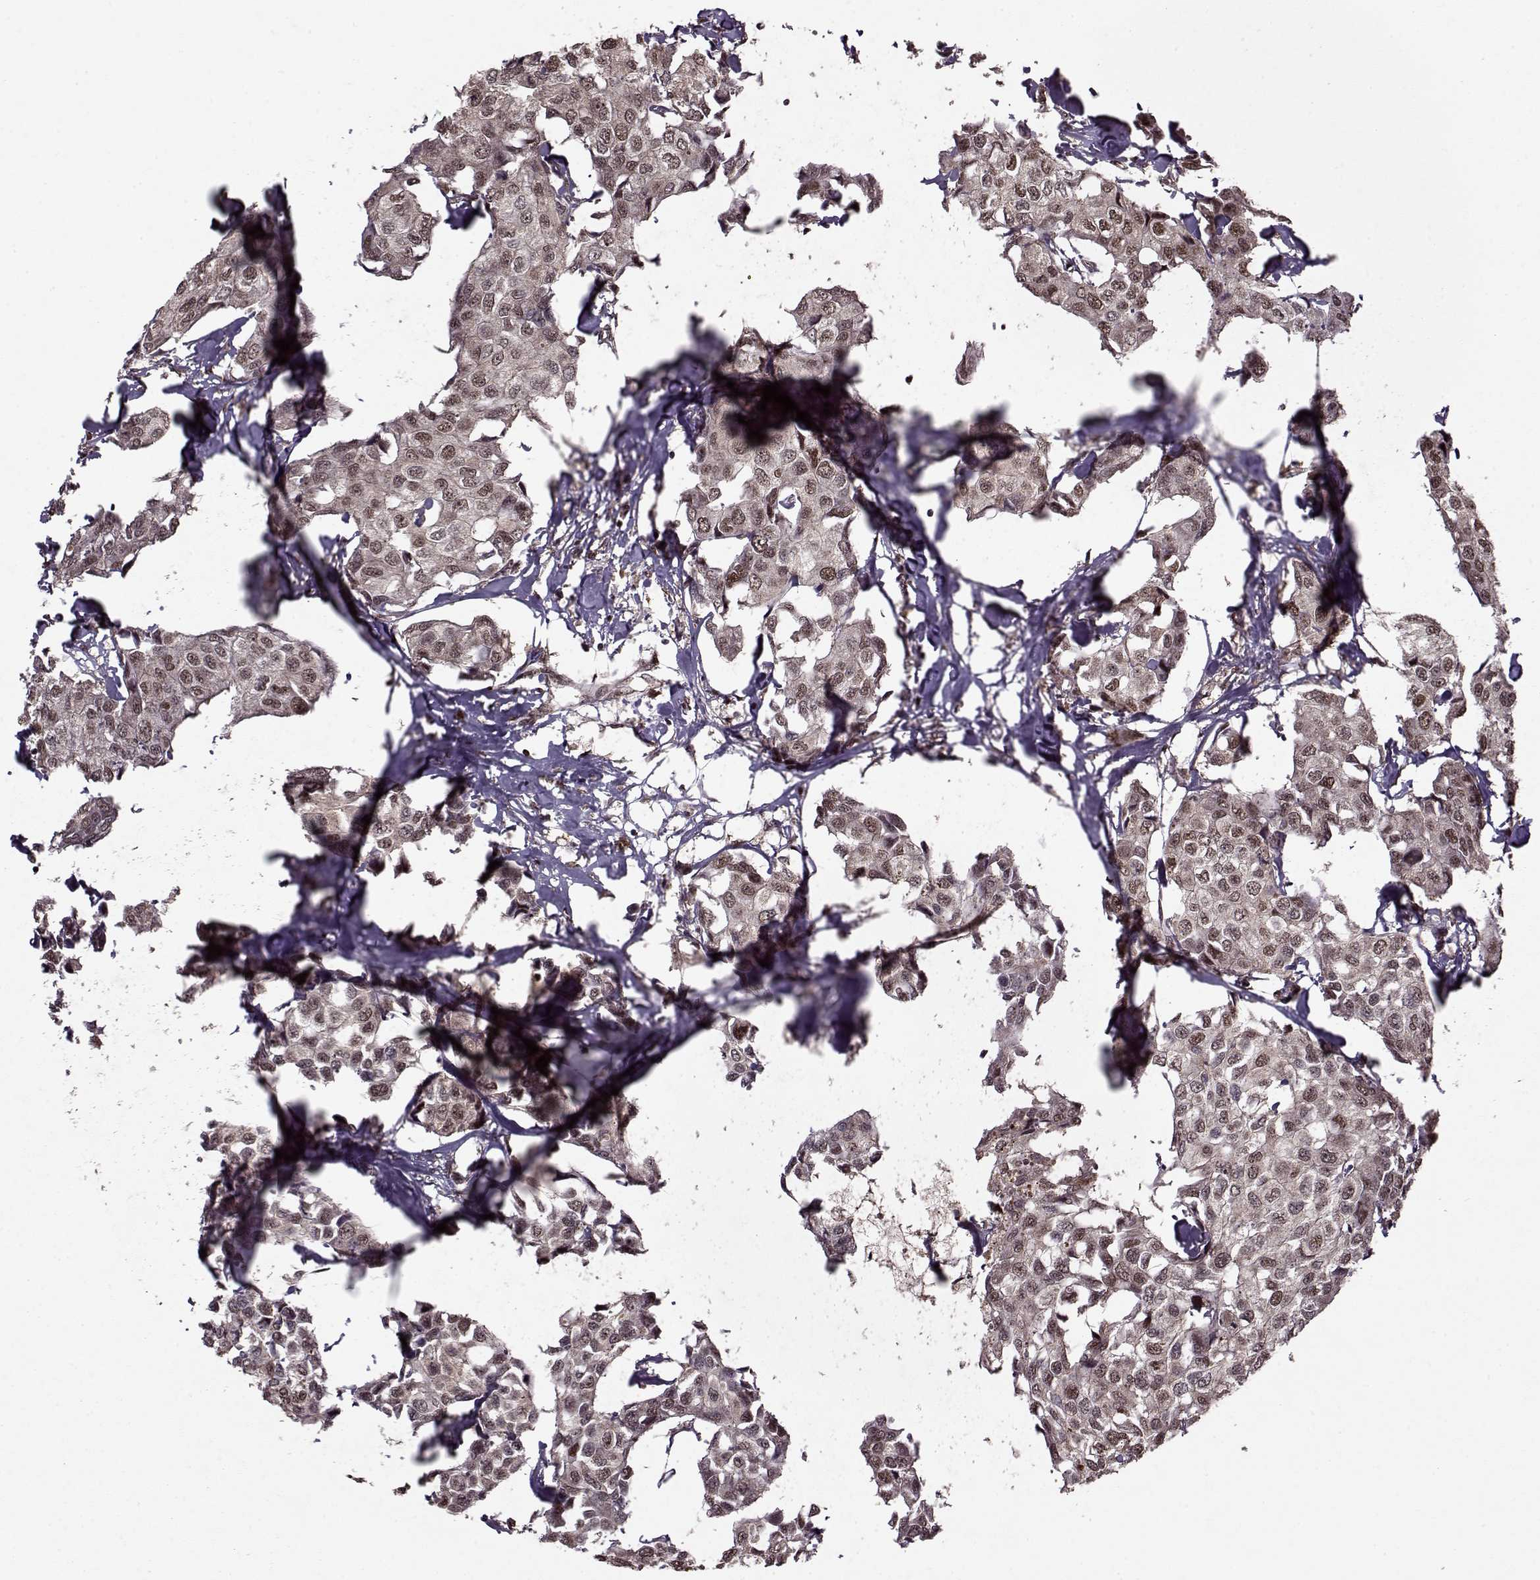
{"staining": {"intensity": "moderate", "quantity": ">75%", "location": "nuclear"}, "tissue": "breast cancer", "cell_type": "Tumor cells", "image_type": "cancer", "snomed": [{"axis": "morphology", "description": "Duct carcinoma"}, {"axis": "topography", "description": "Breast"}], "caption": "Immunohistochemistry (IHC) of breast invasive ductal carcinoma shows medium levels of moderate nuclear expression in approximately >75% of tumor cells.", "gene": "PSMA7", "patient": {"sex": "female", "age": 80}}